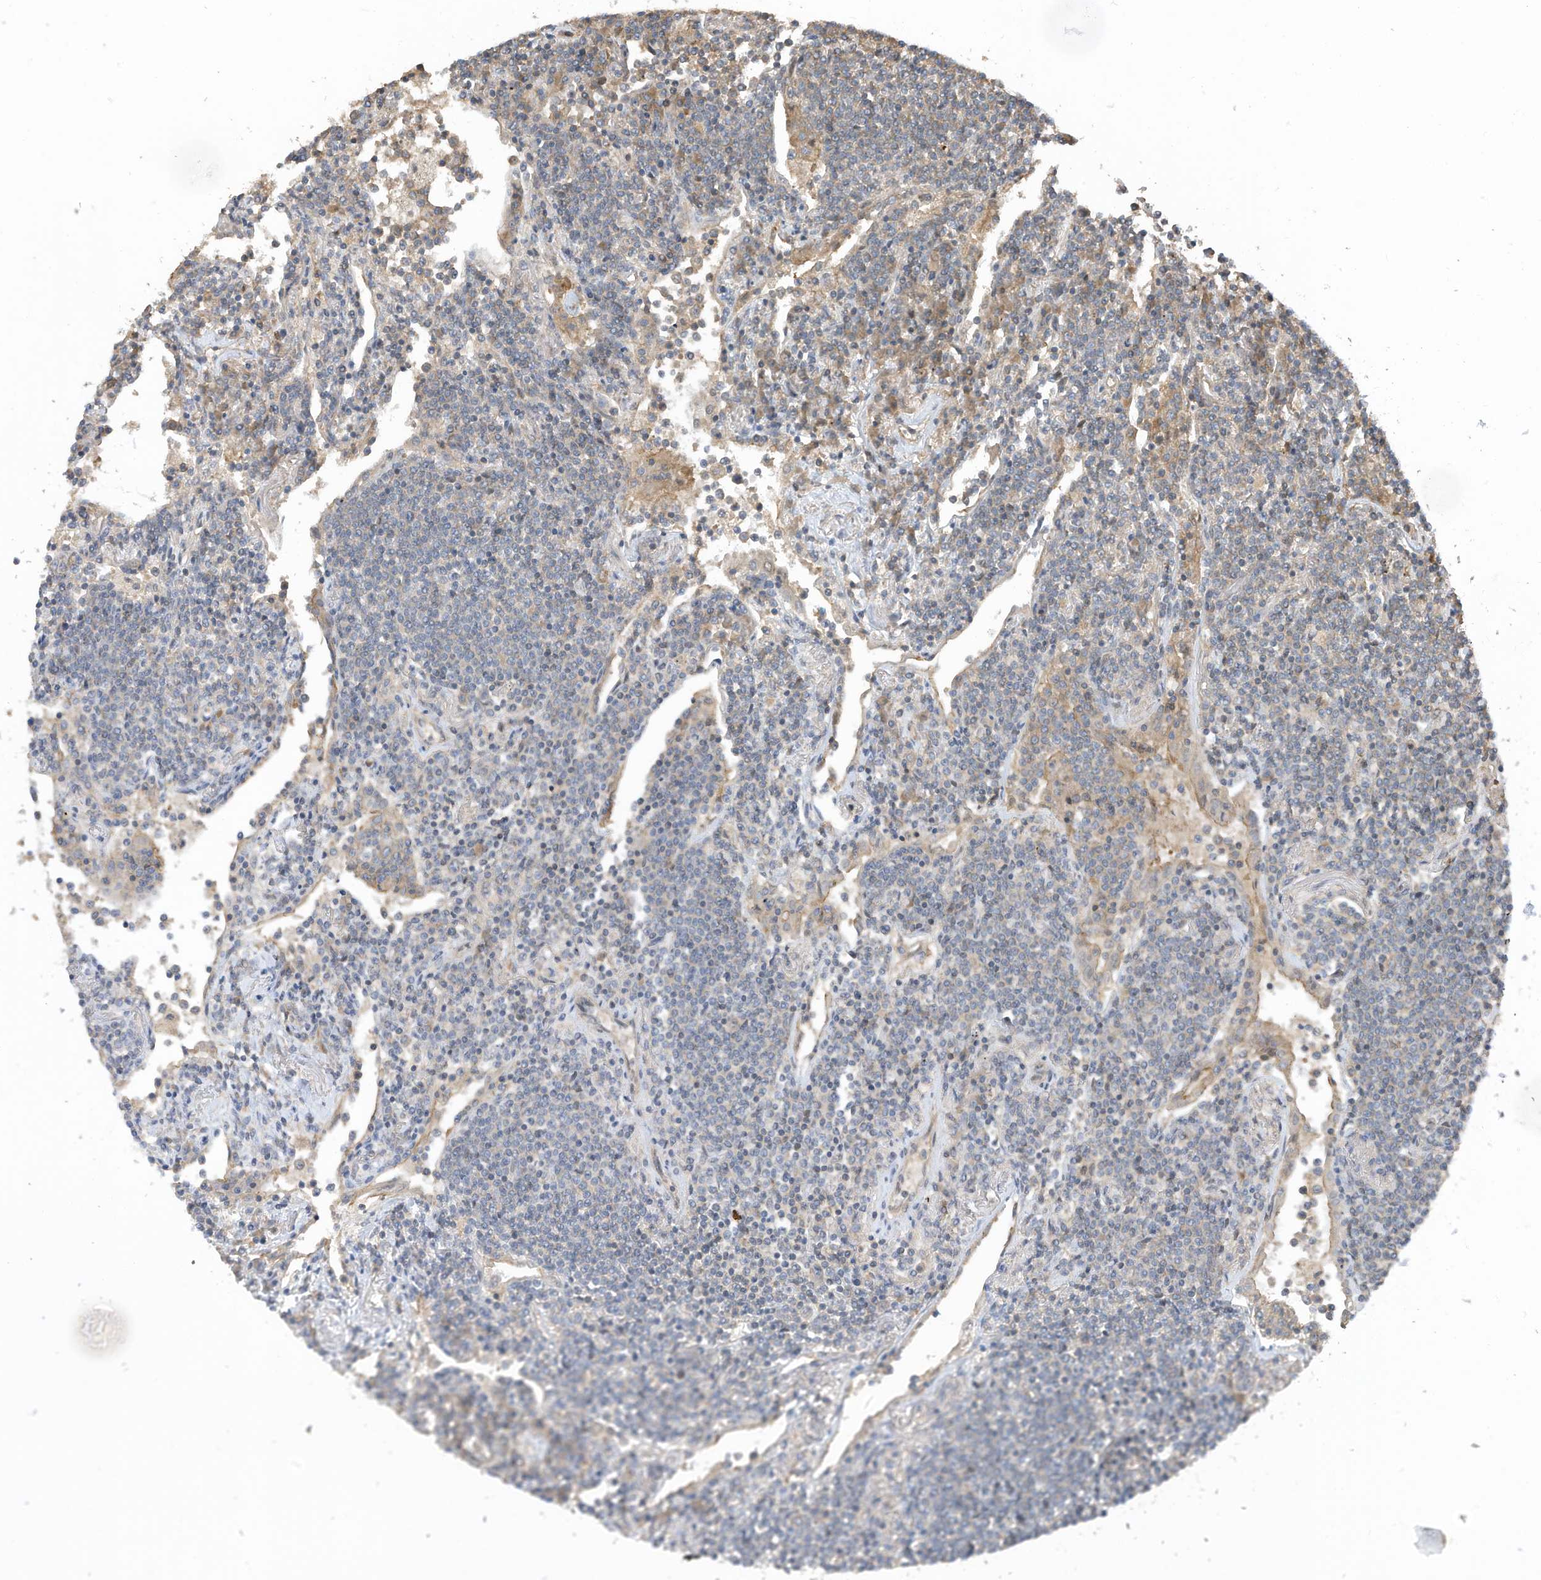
{"staining": {"intensity": "negative", "quantity": "none", "location": "none"}, "tissue": "lymphoma", "cell_type": "Tumor cells", "image_type": "cancer", "snomed": [{"axis": "morphology", "description": "Malignant lymphoma, non-Hodgkin's type, Low grade"}, {"axis": "topography", "description": "Lung"}], "caption": "This is an immunohistochemistry (IHC) histopathology image of lymphoma. There is no expression in tumor cells.", "gene": "REC8", "patient": {"sex": "female", "age": 71}}